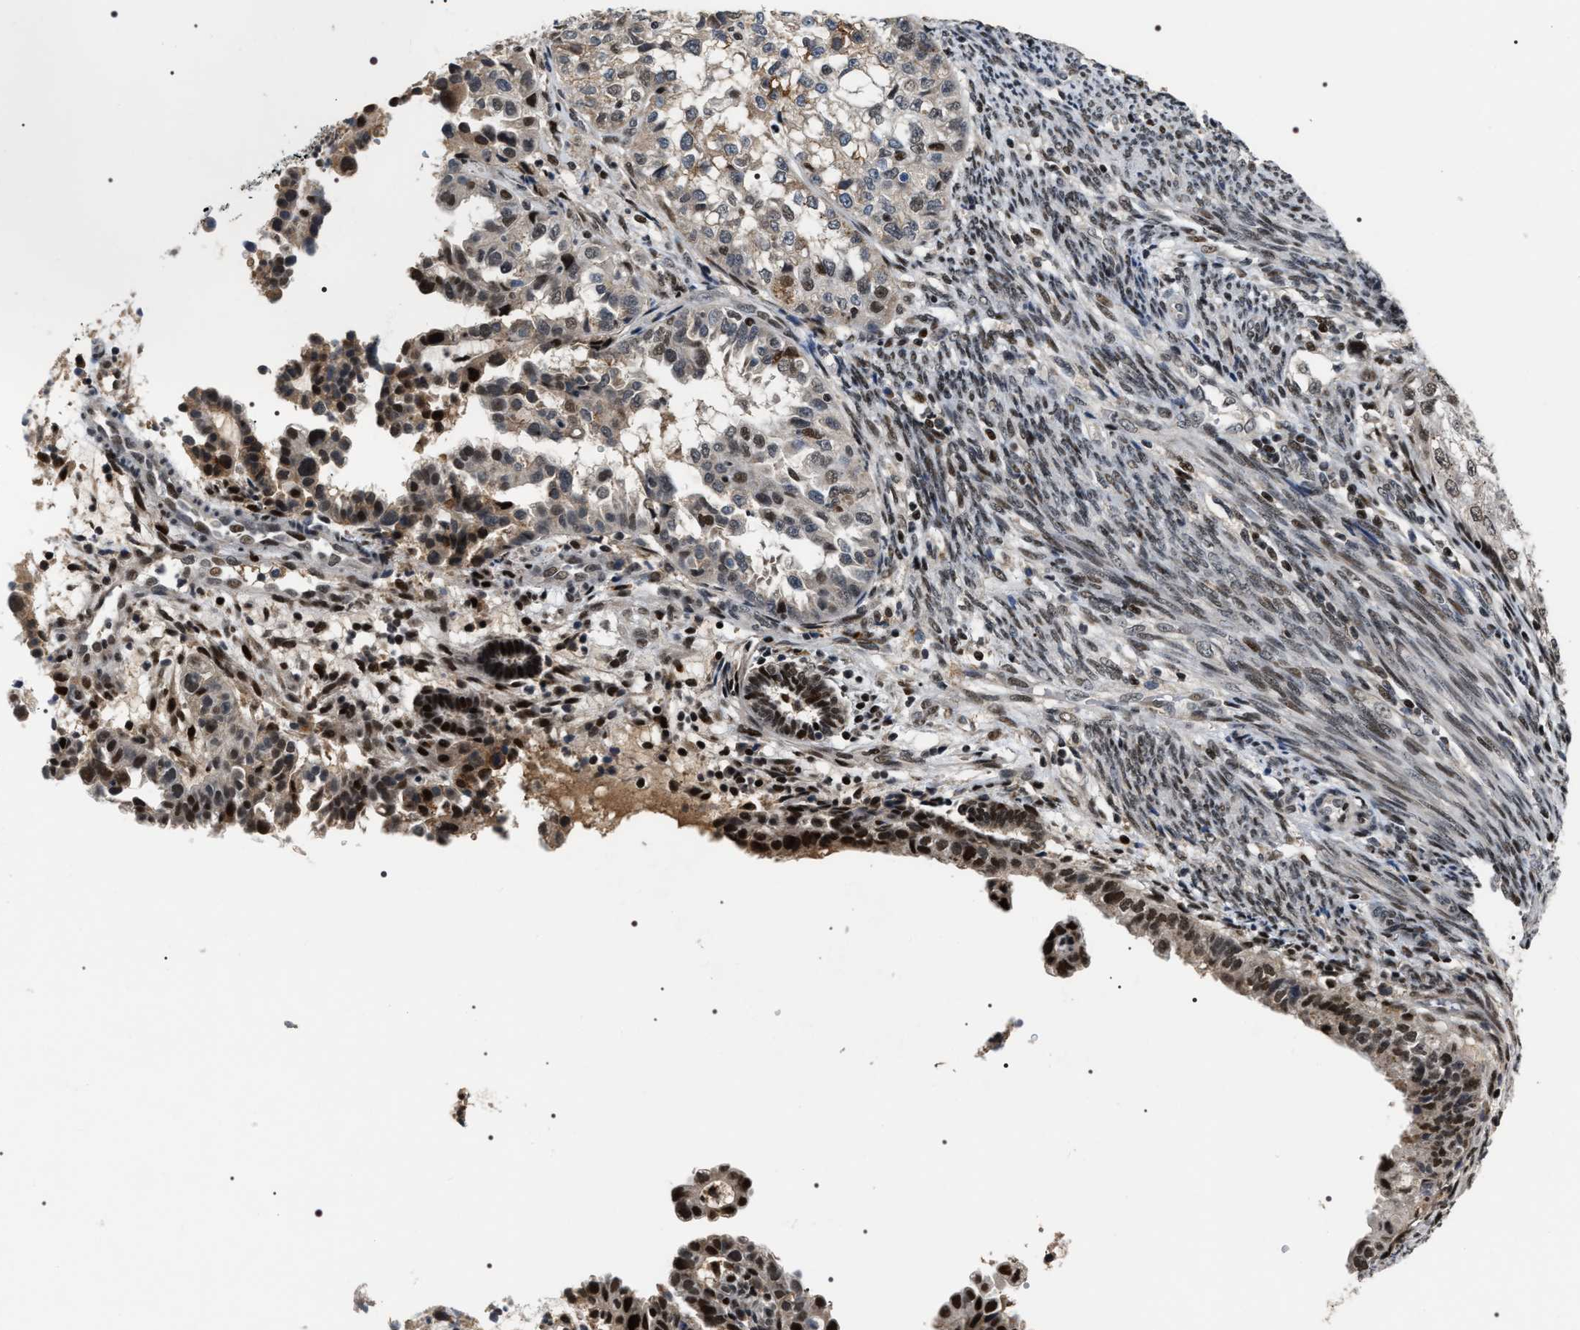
{"staining": {"intensity": "moderate", "quantity": "25%-75%", "location": "nuclear"}, "tissue": "endometrial cancer", "cell_type": "Tumor cells", "image_type": "cancer", "snomed": [{"axis": "morphology", "description": "Adenocarcinoma, NOS"}, {"axis": "topography", "description": "Endometrium"}], "caption": "Endometrial cancer (adenocarcinoma) stained for a protein (brown) displays moderate nuclear positive staining in about 25%-75% of tumor cells.", "gene": "C7orf25", "patient": {"sex": "female", "age": 85}}